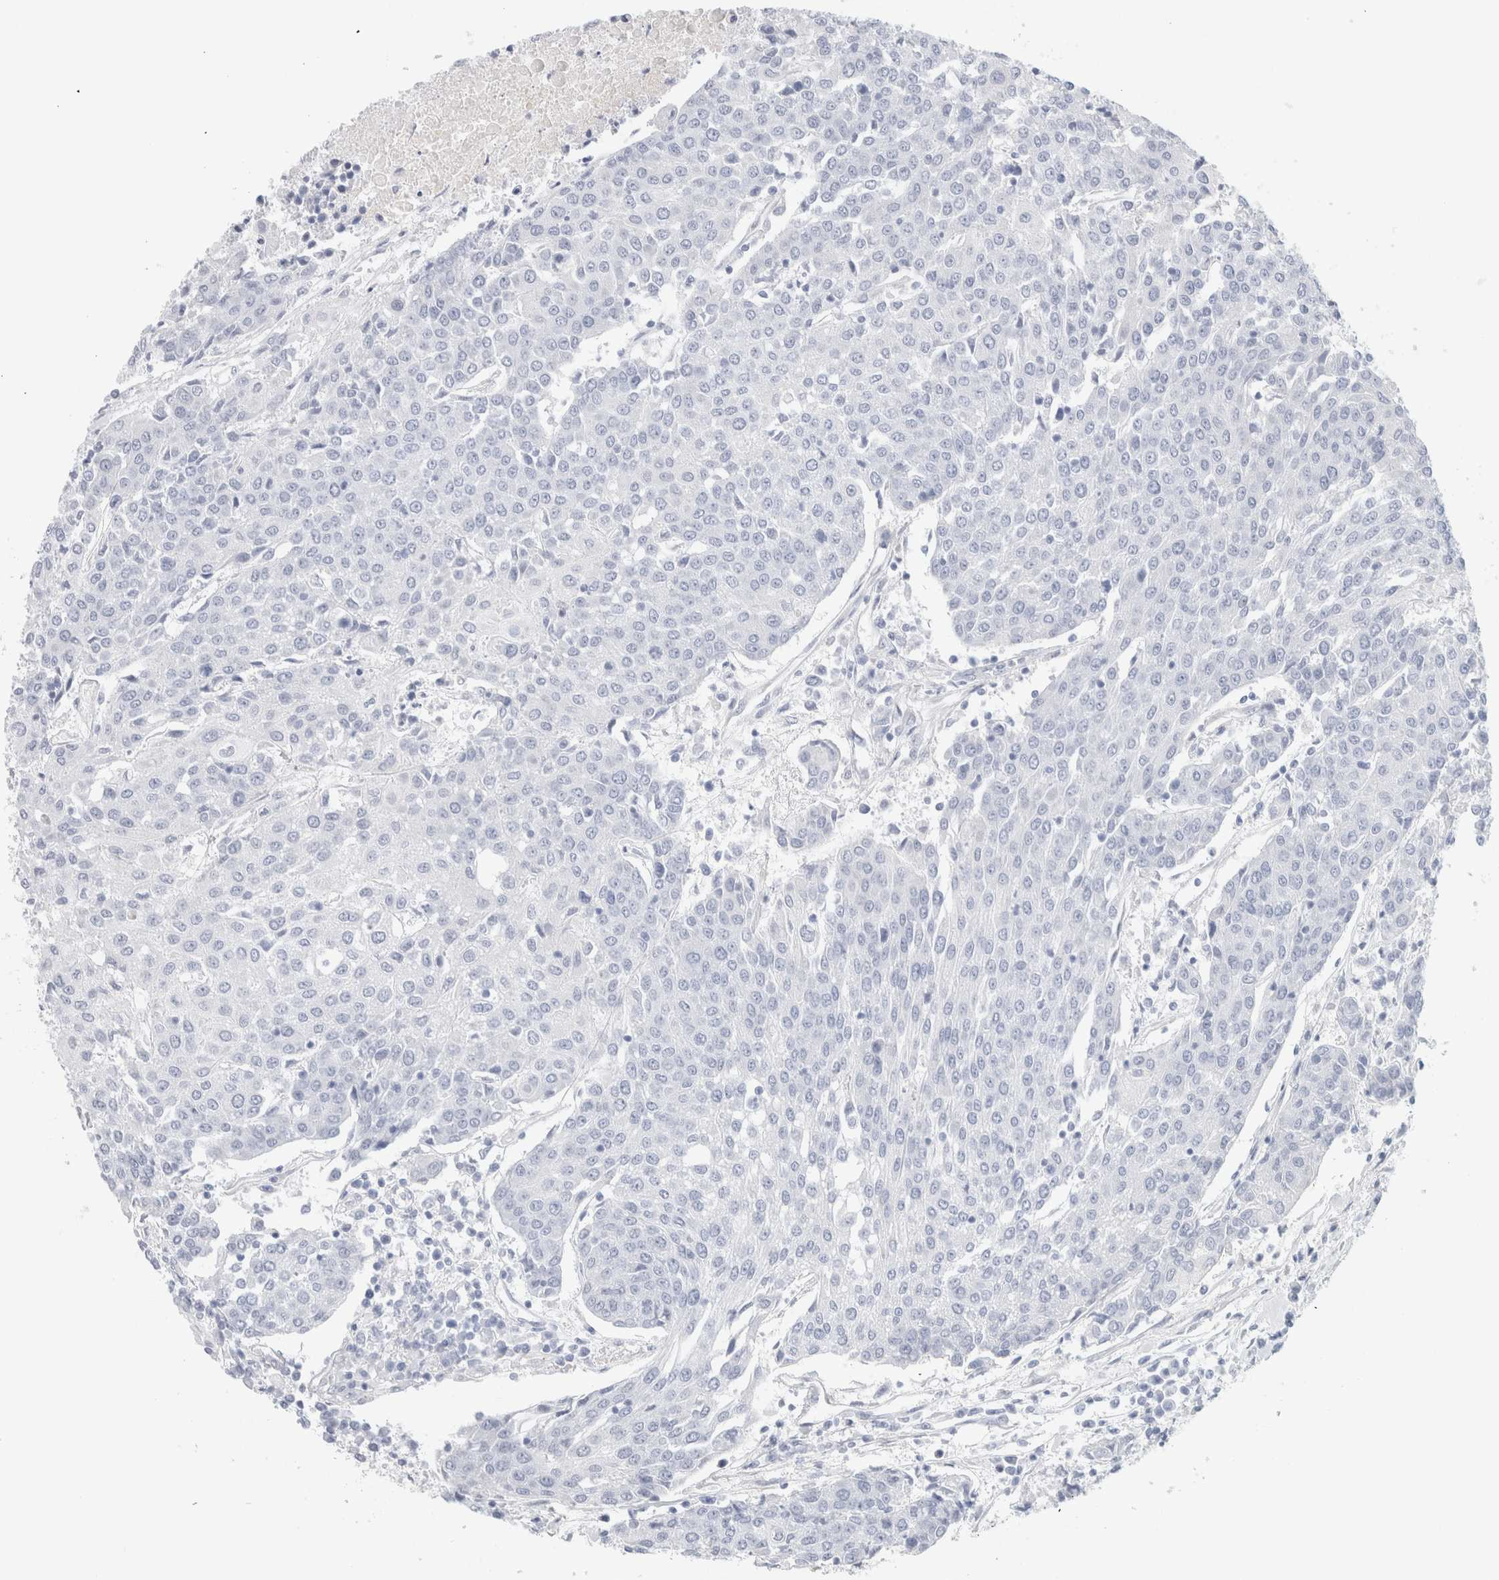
{"staining": {"intensity": "negative", "quantity": "none", "location": "none"}, "tissue": "urothelial cancer", "cell_type": "Tumor cells", "image_type": "cancer", "snomed": [{"axis": "morphology", "description": "Urothelial carcinoma, High grade"}, {"axis": "topography", "description": "Urinary bladder"}], "caption": "A micrograph of human urothelial cancer is negative for staining in tumor cells.", "gene": "RTN4", "patient": {"sex": "female", "age": 85}}